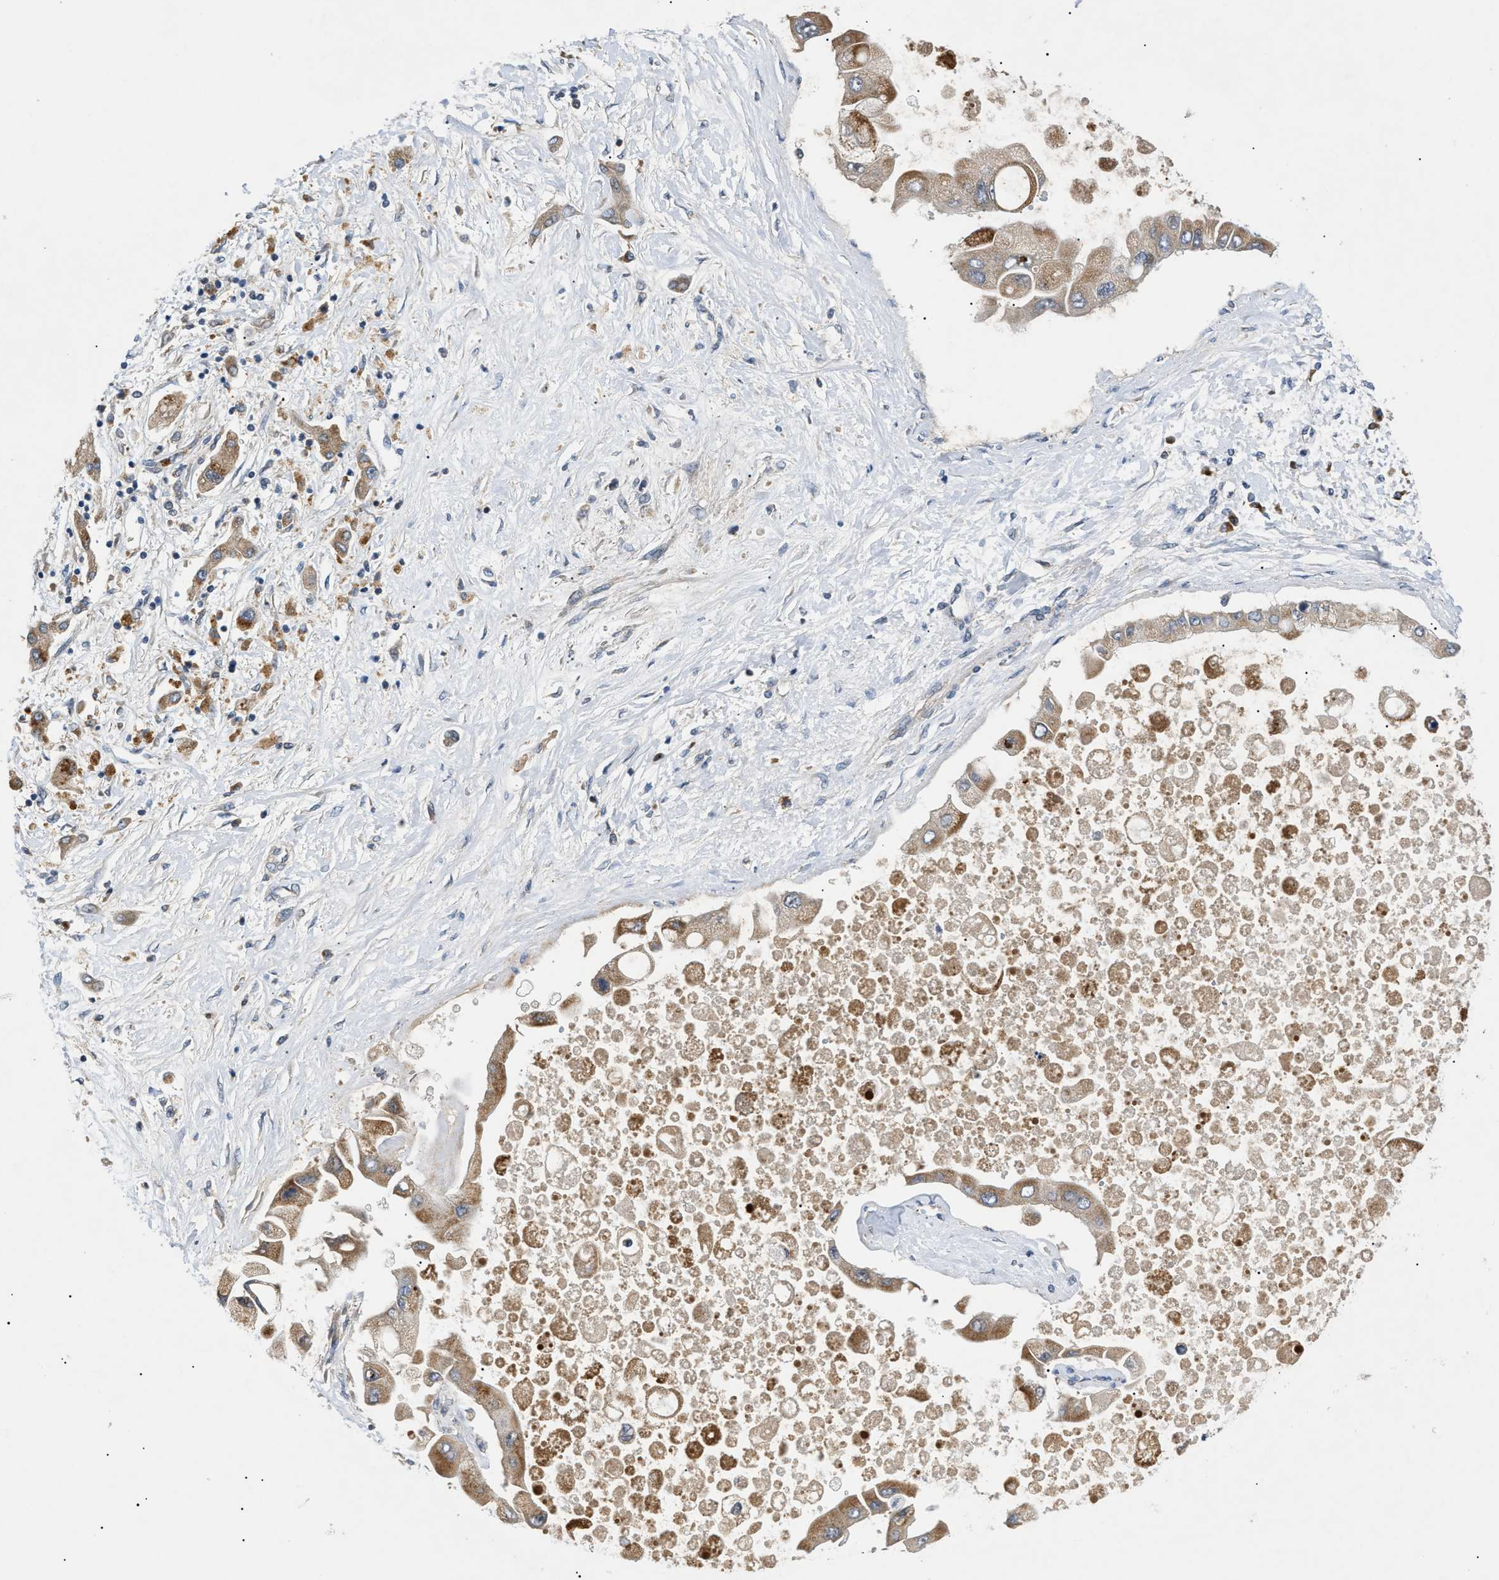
{"staining": {"intensity": "moderate", "quantity": ">75%", "location": "cytoplasmic/membranous"}, "tissue": "liver cancer", "cell_type": "Tumor cells", "image_type": "cancer", "snomed": [{"axis": "morphology", "description": "Cholangiocarcinoma"}, {"axis": "topography", "description": "Liver"}], "caption": "Brown immunohistochemical staining in human cholangiocarcinoma (liver) demonstrates moderate cytoplasmic/membranous expression in about >75% of tumor cells.", "gene": "ZBTB11", "patient": {"sex": "male", "age": 50}}